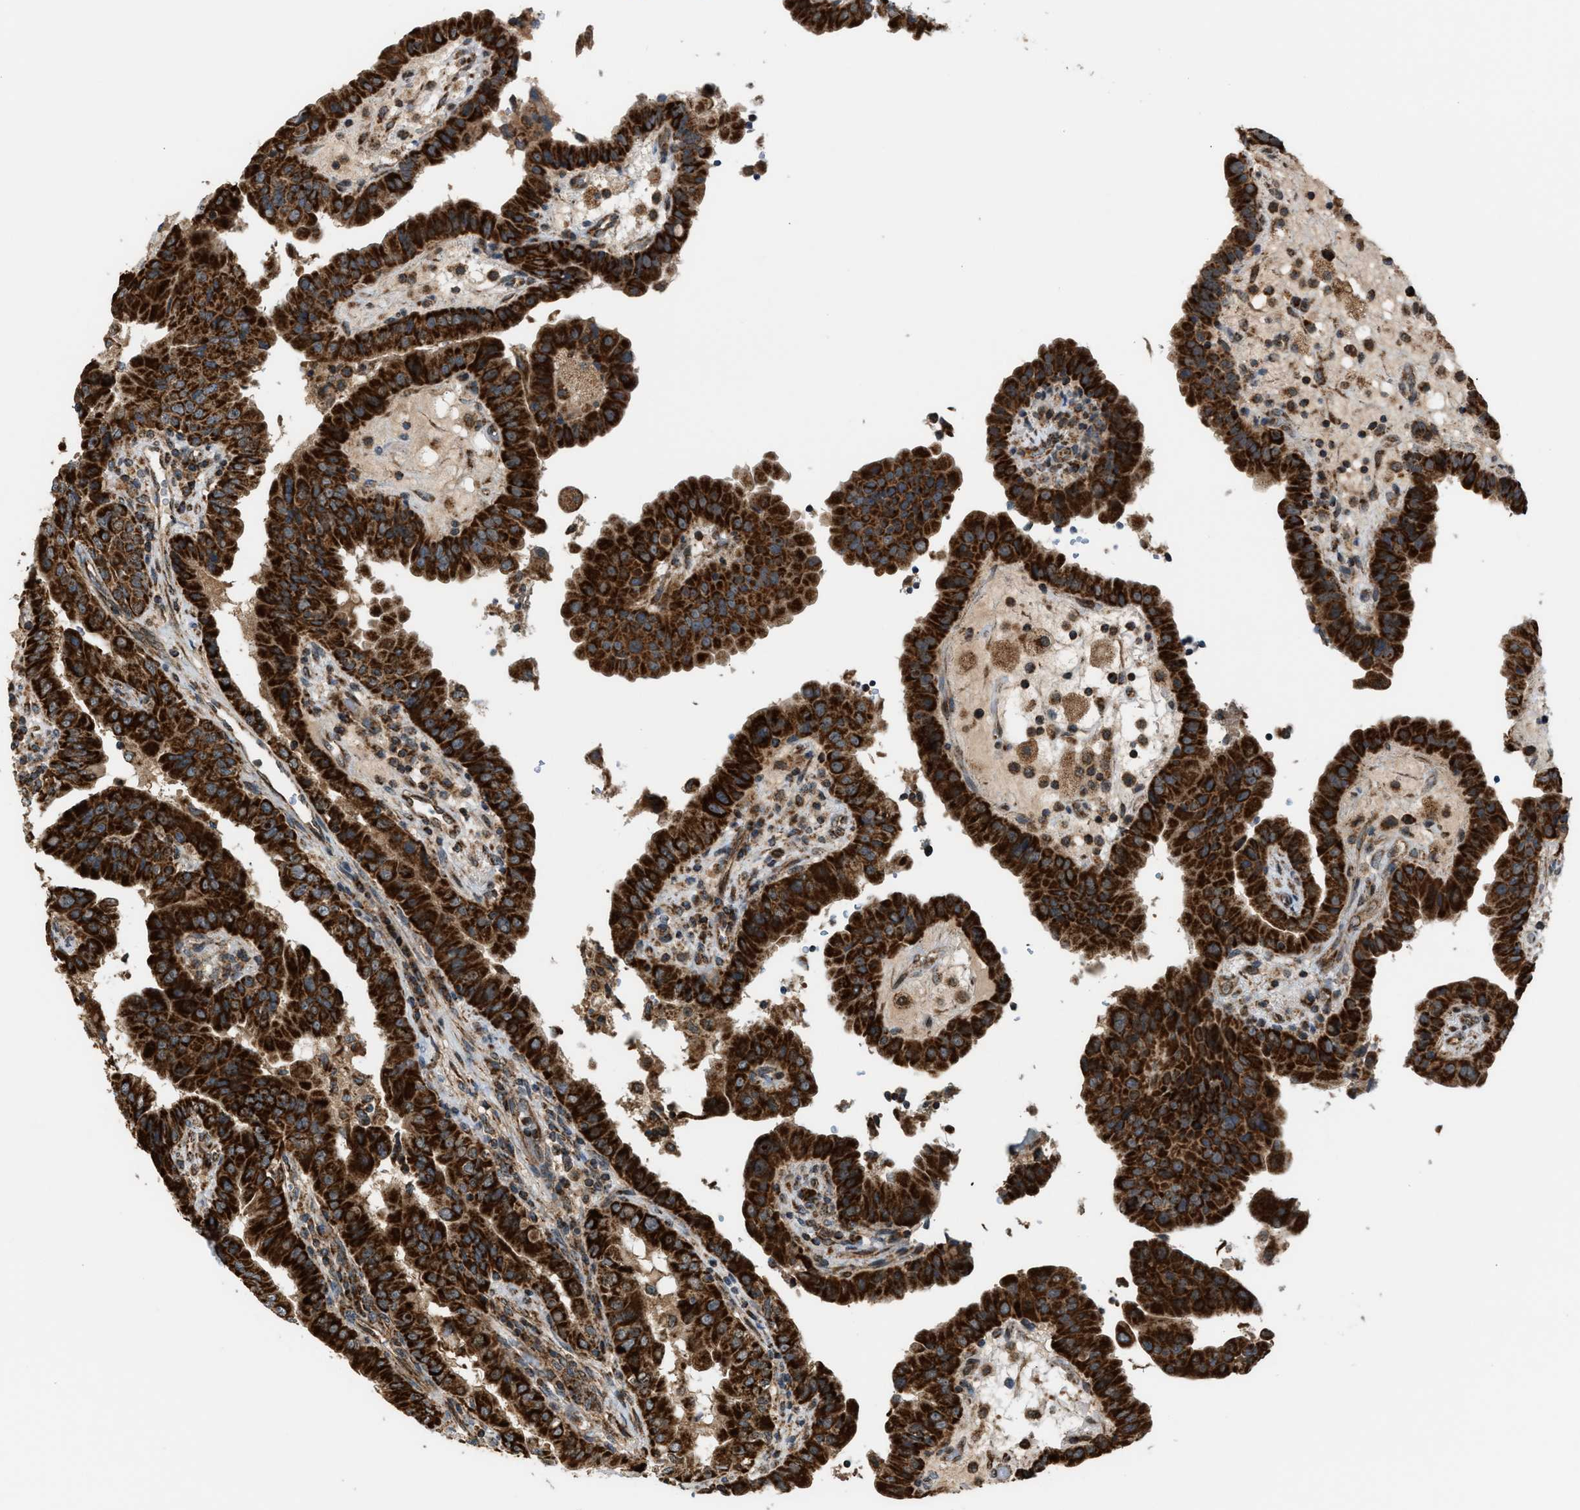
{"staining": {"intensity": "strong", "quantity": ">75%", "location": "cytoplasmic/membranous"}, "tissue": "thyroid cancer", "cell_type": "Tumor cells", "image_type": "cancer", "snomed": [{"axis": "morphology", "description": "Papillary adenocarcinoma, NOS"}, {"axis": "topography", "description": "Thyroid gland"}], "caption": "A brown stain highlights strong cytoplasmic/membranous expression of a protein in papillary adenocarcinoma (thyroid) tumor cells.", "gene": "SGSM2", "patient": {"sex": "male", "age": 33}}